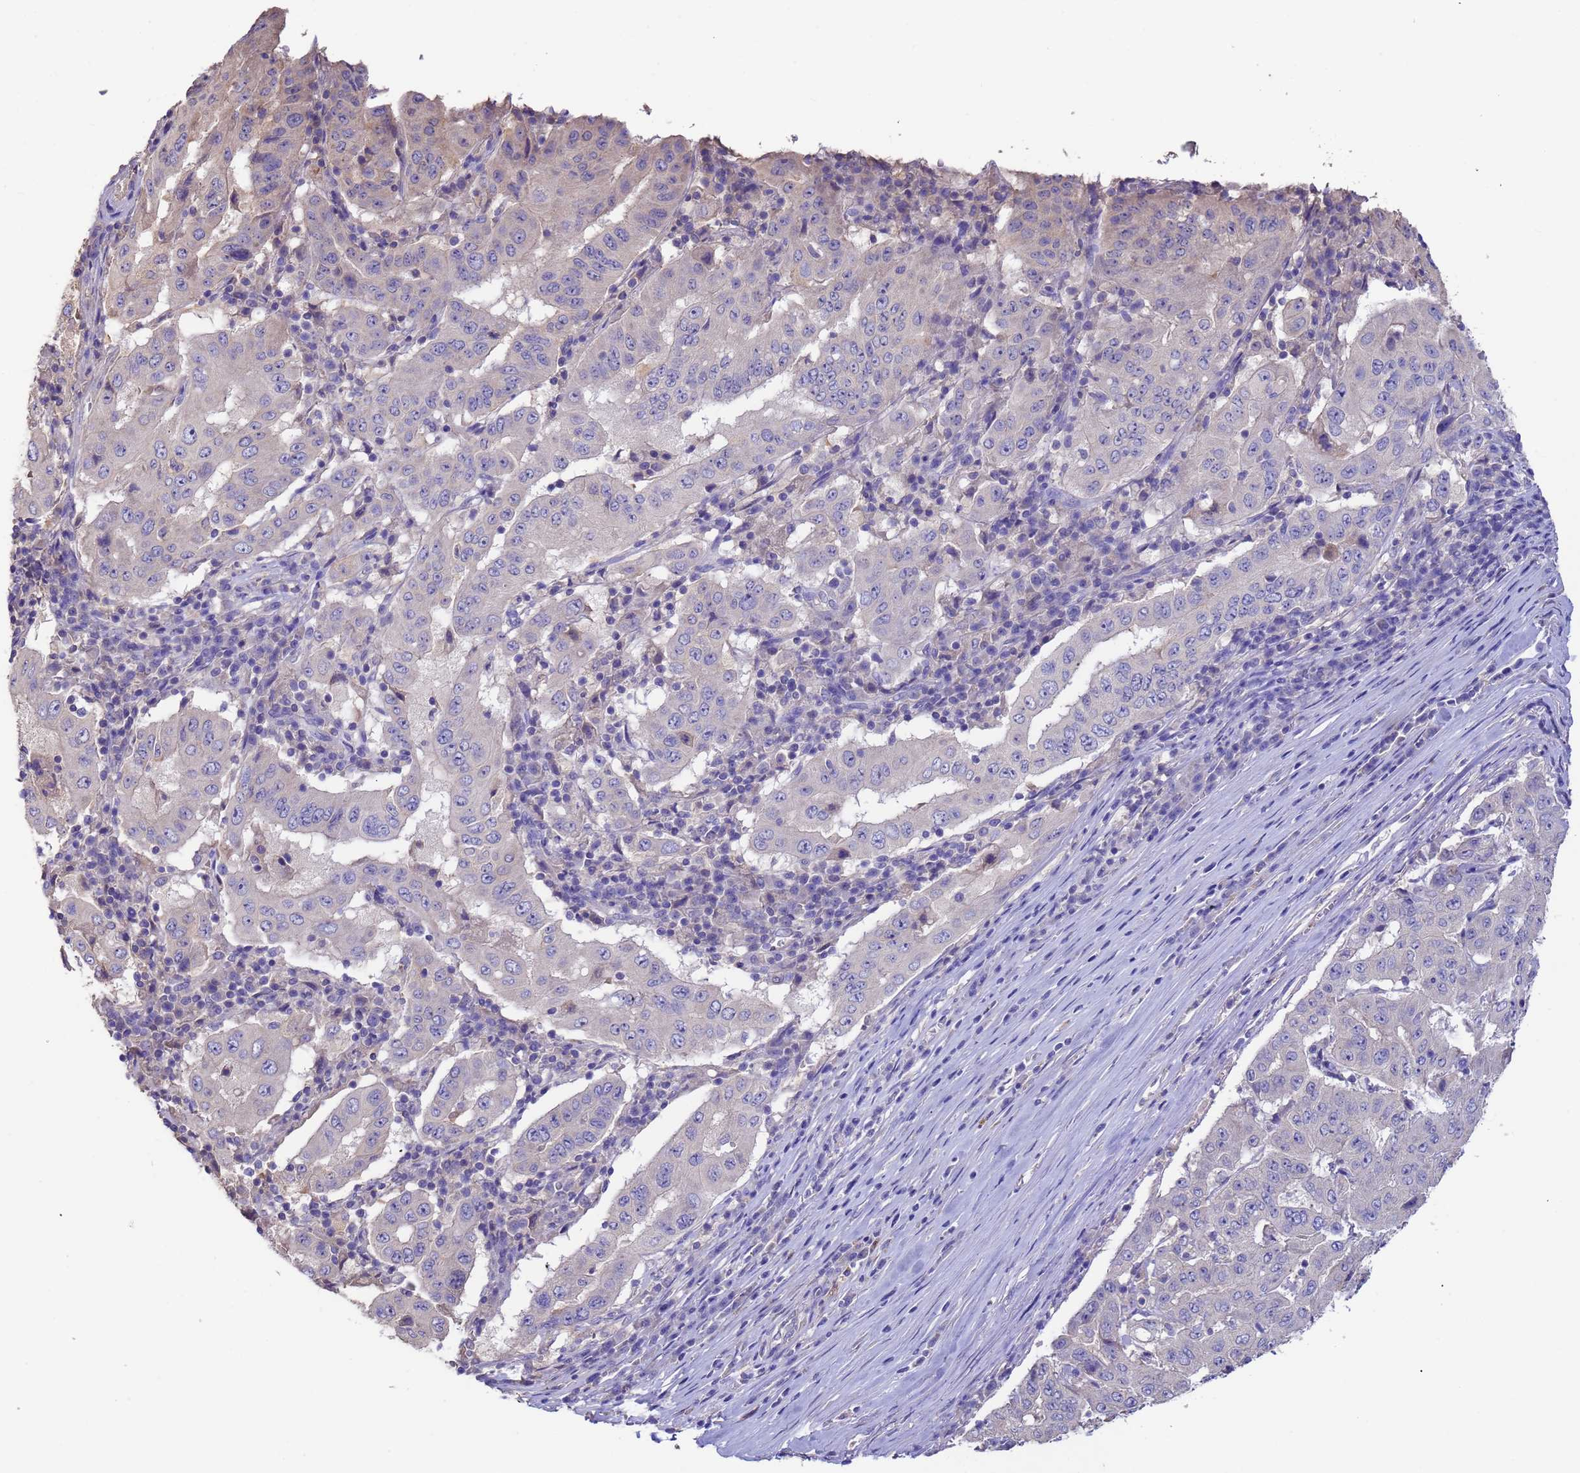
{"staining": {"intensity": "negative", "quantity": "none", "location": "none"}, "tissue": "pancreatic cancer", "cell_type": "Tumor cells", "image_type": "cancer", "snomed": [{"axis": "morphology", "description": "Adenocarcinoma, NOS"}, {"axis": "topography", "description": "Pancreas"}], "caption": "Immunohistochemical staining of human pancreatic cancer reveals no significant expression in tumor cells. (IHC, brightfield microscopy, high magnification).", "gene": "SRL", "patient": {"sex": "male", "age": 63}}